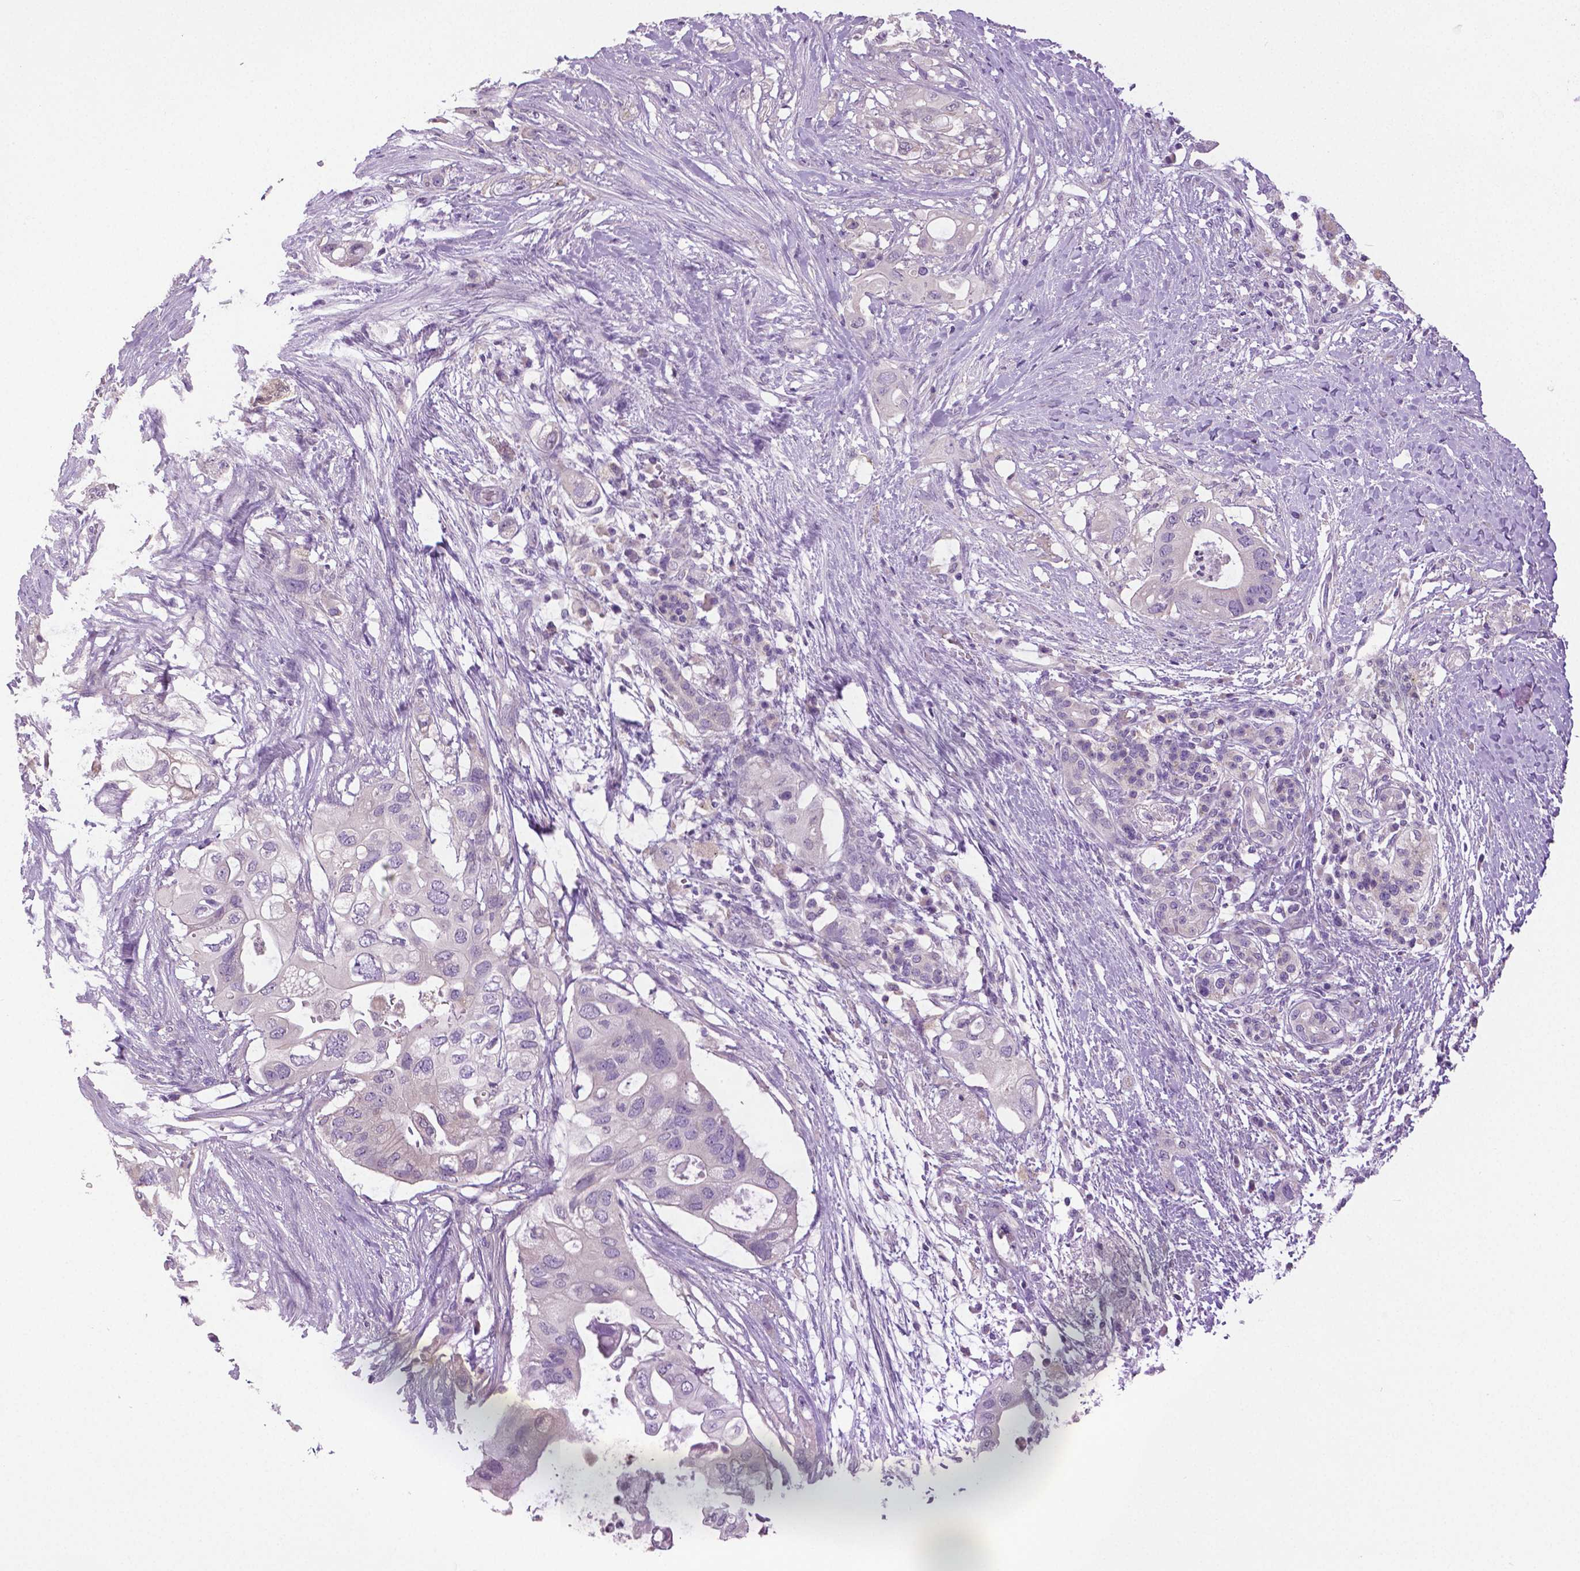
{"staining": {"intensity": "negative", "quantity": "none", "location": "none"}, "tissue": "pancreatic cancer", "cell_type": "Tumor cells", "image_type": "cancer", "snomed": [{"axis": "morphology", "description": "Adenocarcinoma, NOS"}, {"axis": "topography", "description": "Pancreas"}], "caption": "Immunohistochemistry of pancreatic cancer reveals no staining in tumor cells.", "gene": "DNAH12", "patient": {"sex": "female", "age": 72}}